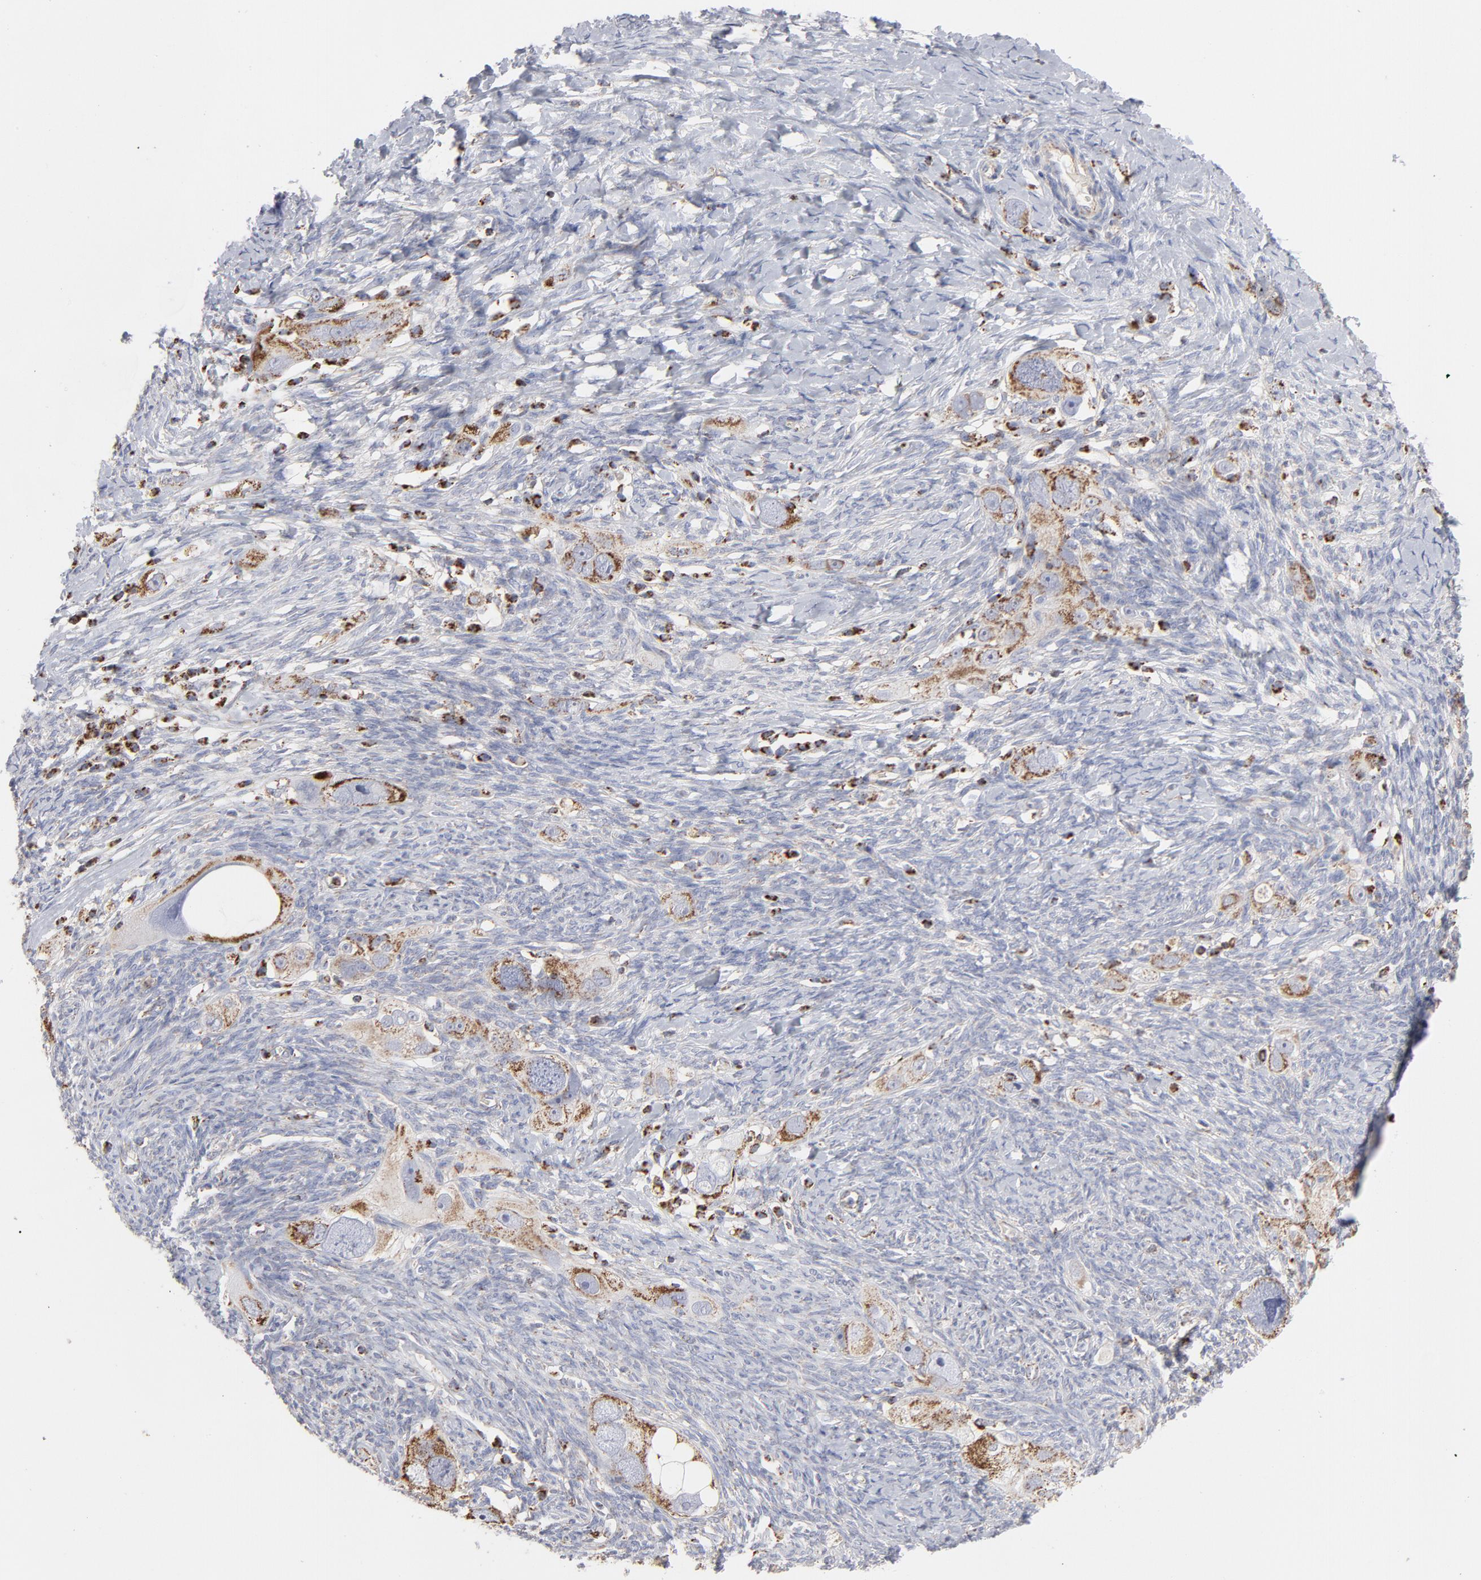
{"staining": {"intensity": "moderate", "quantity": ">75%", "location": "cytoplasmic/membranous"}, "tissue": "ovarian cancer", "cell_type": "Tumor cells", "image_type": "cancer", "snomed": [{"axis": "morphology", "description": "Normal tissue, NOS"}, {"axis": "morphology", "description": "Cystadenocarcinoma, serous, NOS"}, {"axis": "topography", "description": "Ovary"}], "caption": "Immunohistochemistry (IHC) (DAB) staining of ovarian serous cystadenocarcinoma shows moderate cytoplasmic/membranous protein positivity in about >75% of tumor cells.", "gene": "ASB3", "patient": {"sex": "female", "age": 62}}